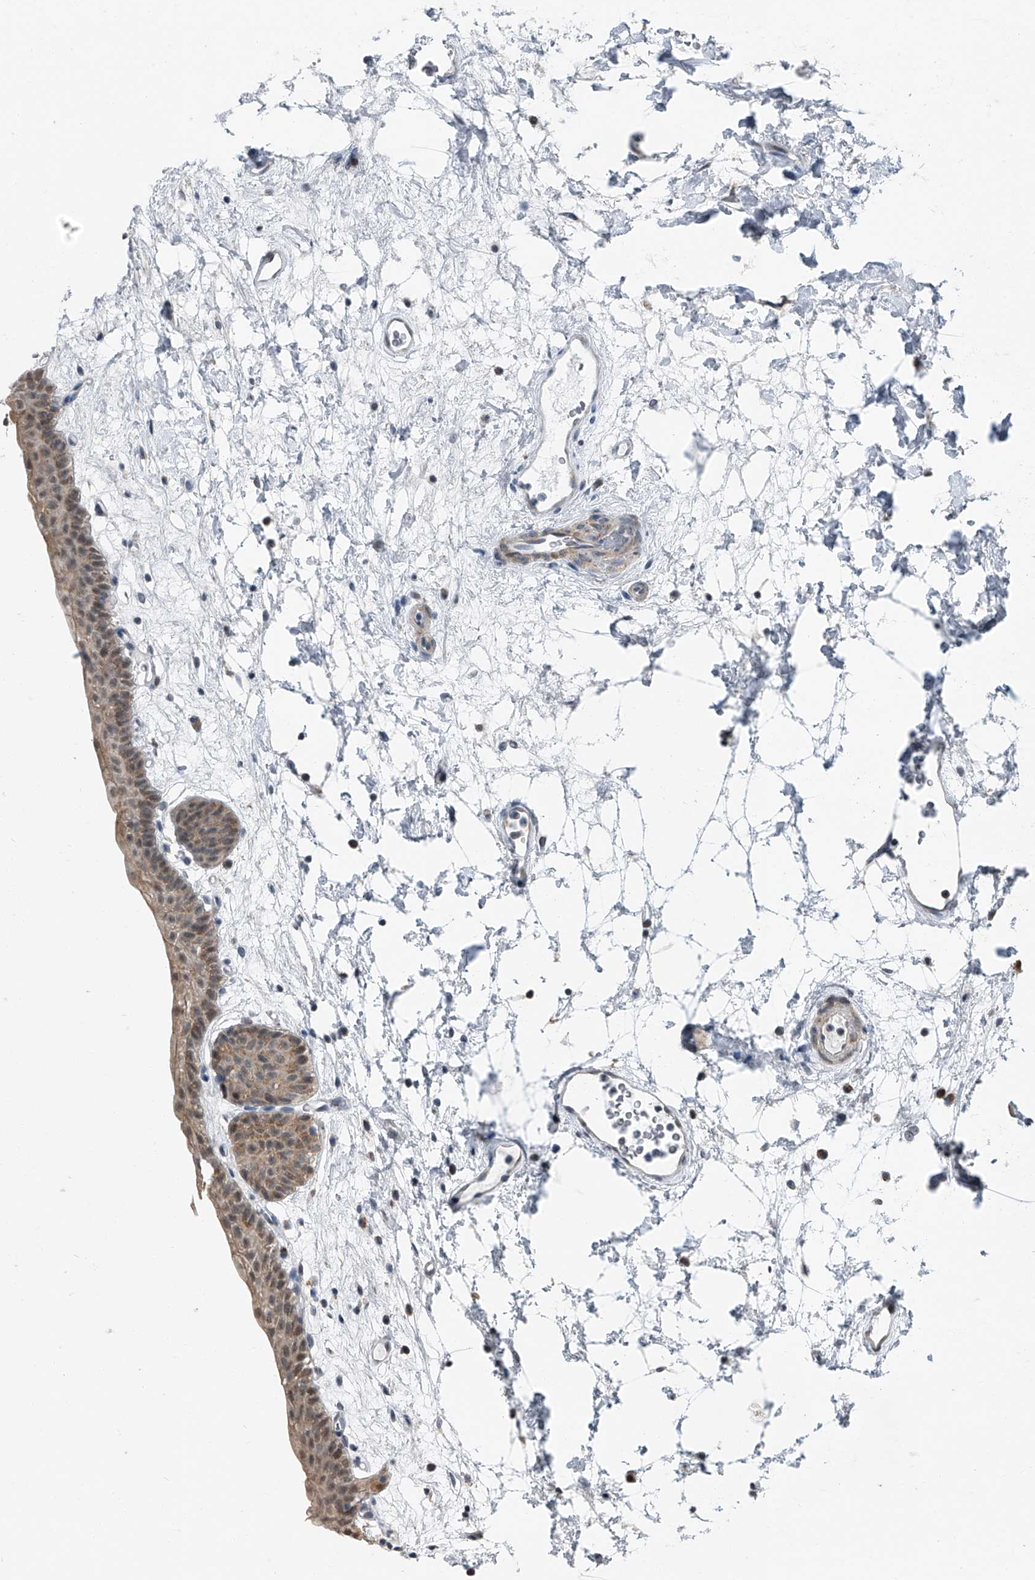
{"staining": {"intensity": "moderate", "quantity": "<25%", "location": "cytoplasmic/membranous,nuclear"}, "tissue": "urinary bladder", "cell_type": "Urothelial cells", "image_type": "normal", "snomed": [{"axis": "morphology", "description": "Normal tissue, NOS"}, {"axis": "topography", "description": "Urinary bladder"}], "caption": "IHC (DAB) staining of normal urinary bladder exhibits moderate cytoplasmic/membranous,nuclear protein staining in approximately <25% of urothelial cells. The protein is shown in brown color, while the nuclei are stained blue.", "gene": "CHRNA7", "patient": {"sex": "male", "age": 83}}